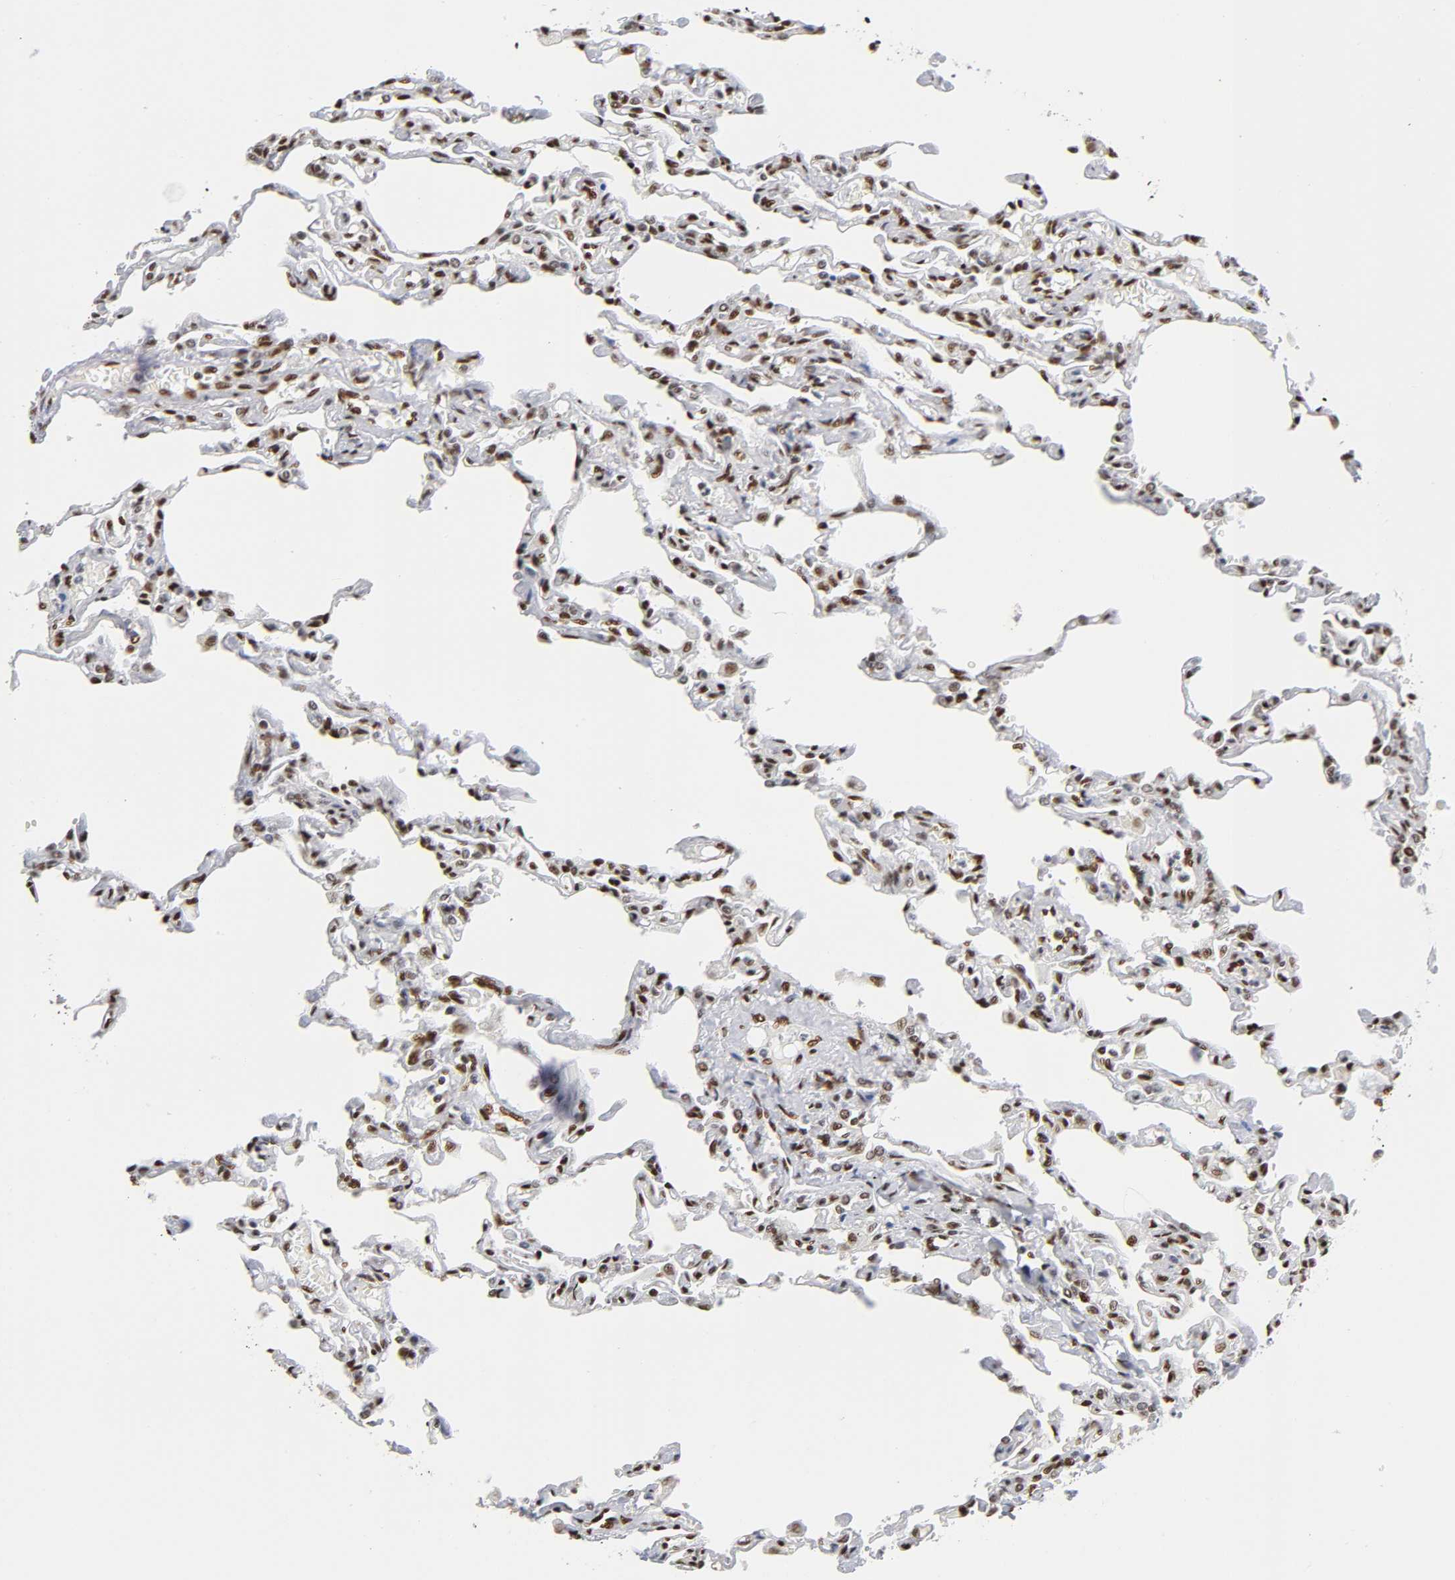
{"staining": {"intensity": "strong", "quantity": ">75%", "location": "nuclear"}, "tissue": "lung", "cell_type": "Alveolar cells", "image_type": "normal", "snomed": [{"axis": "morphology", "description": "Normal tissue, NOS"}, {"axis": "topography", "description": "Lung"}], "caption": "This micrograph displays immunohistochemistry staining of benign lung, with high strong nuclear positivity in approximately >75% of alveolar cells.", "gene": "NR3C1", "patient": {"sex": "male", "age": 21}}